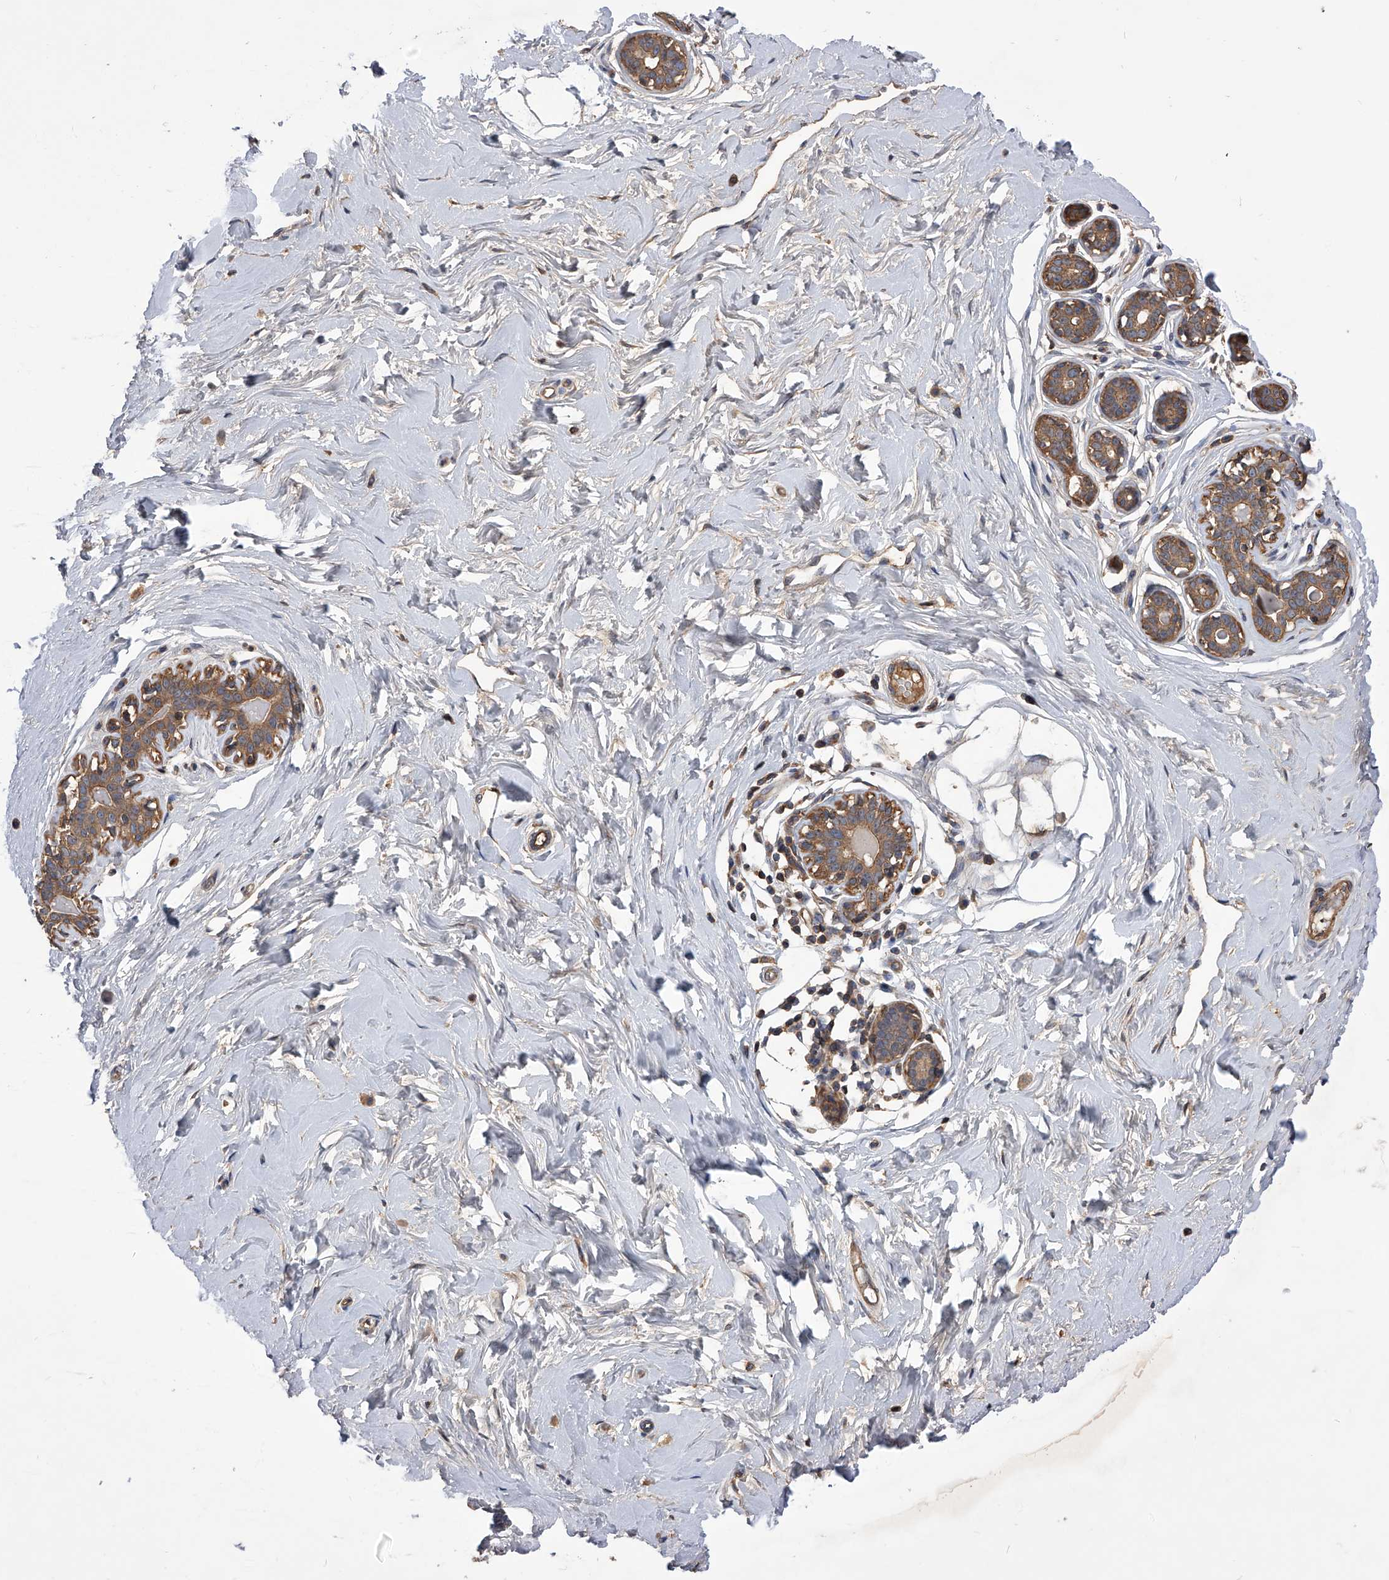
{"staining": {"intensity": "negative", "quantity": "none", "location": "none"}, "tissue": "breast", "cell_type": "Adipocytes", "image_type": "normal", "snomed": [{"axis": "morphology", "description": "Normal tissue, NOS"}, {"axis": "morphology", "description": "Adenoma, NOS"}, {"axis": "topography", "description": "Breast"}], "caption": "Histopathology image shows no protein staining in adipocytes of benign breast. (Stains: DAB immunohistochemistry (IHC) with hematoxylin counter stain, Microscopy: brightfield microscopy at high magnification).", "gene": "CUL7", "patient": {"sex": "female", "age": 23}}